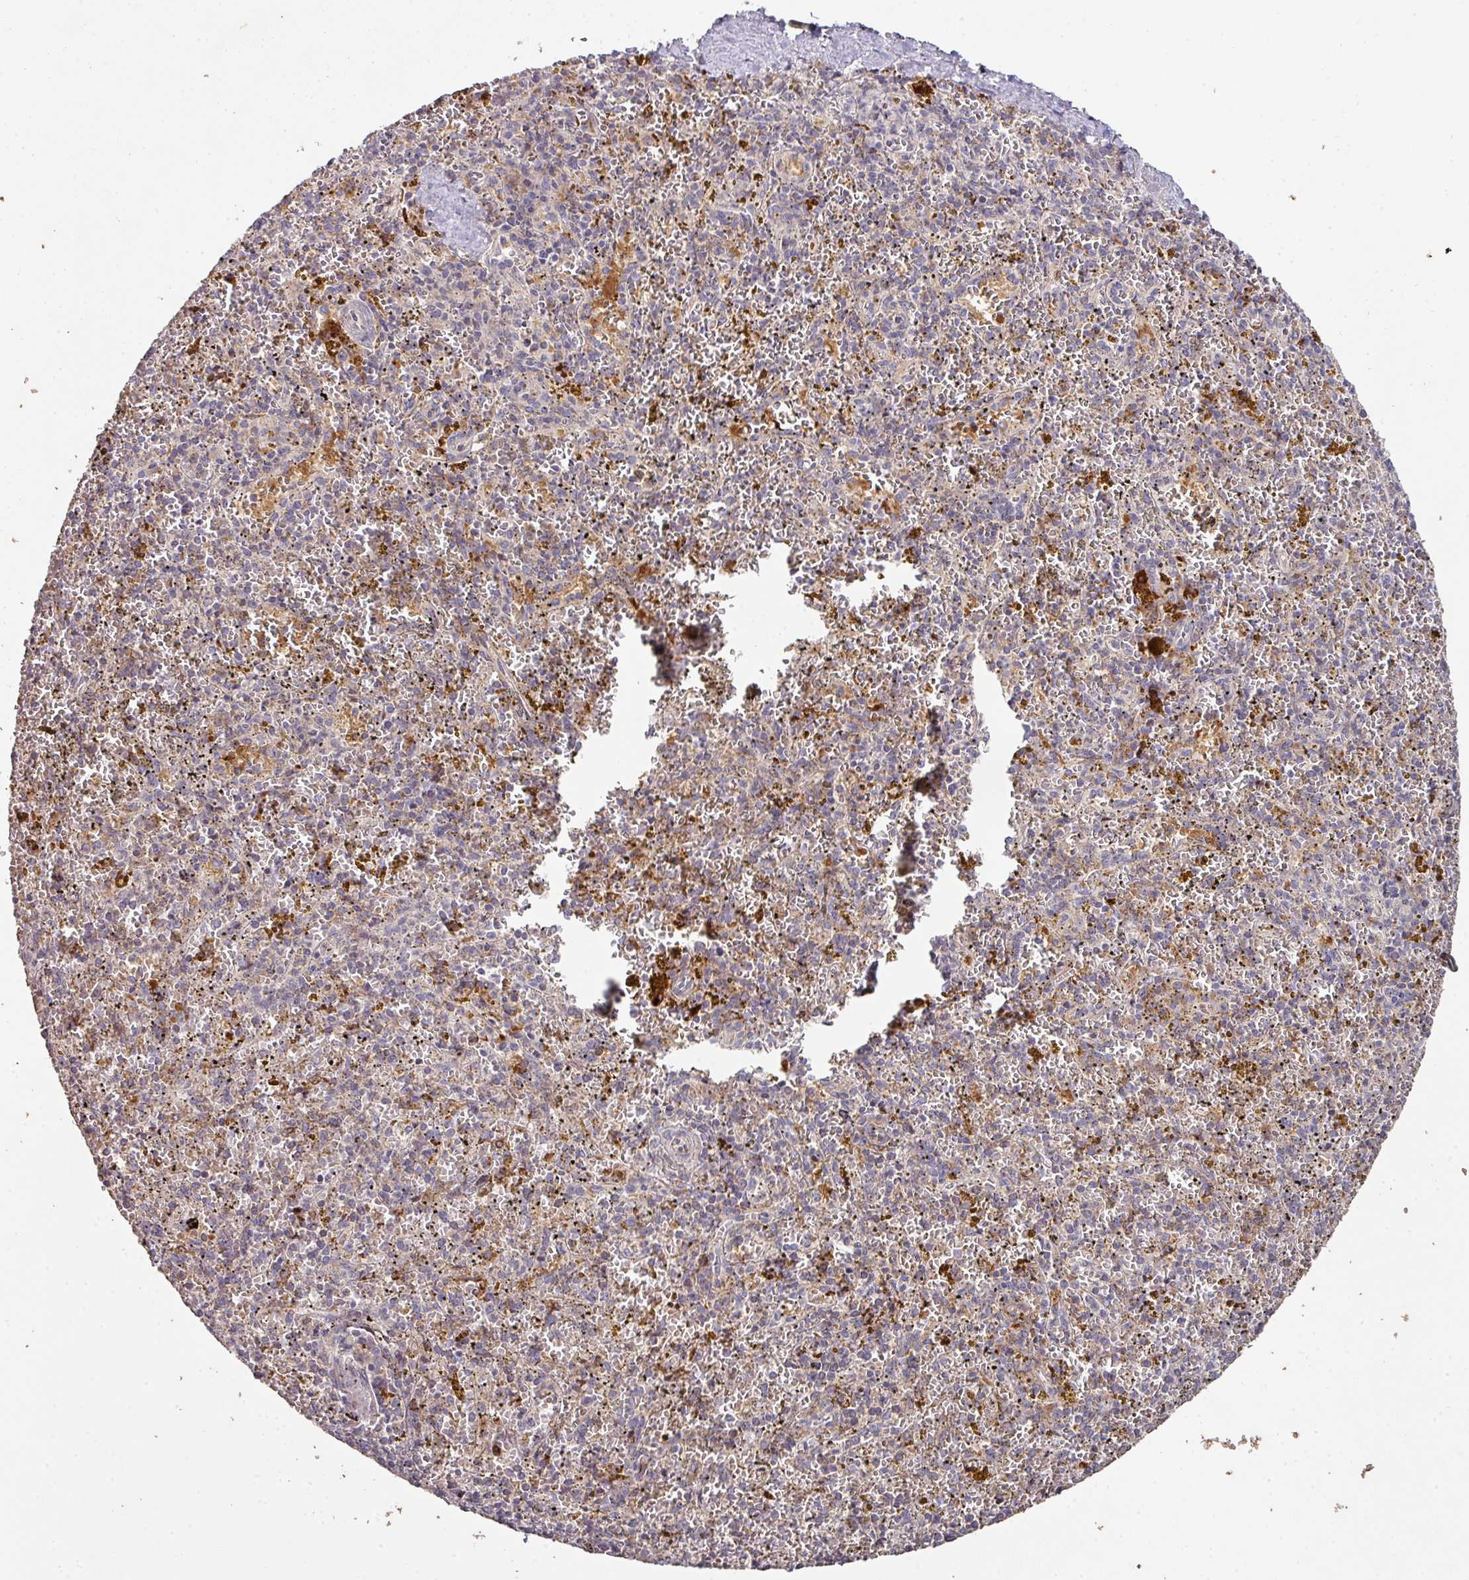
{"staining": {"intensity": "weak", "quantity": "<25%", "location": "cytoplasmic/membranous"}, "tissue": "spleen", "cell_type": "Cells in red pulp", "image_type": "normal", "snomed": [{"axis": "morphology", "description": "Normal tissue, NOS"}, {"axis": "topography", "description": "Spleen"}], "caption": "DAB (3,3'-diaminobenzidine) immunohistochemical staining of normal spleen exhibits no significant positivity in cells in red pulp.", "gene": "RPL23A", "patient": {"sex": "male", "age": 57}}